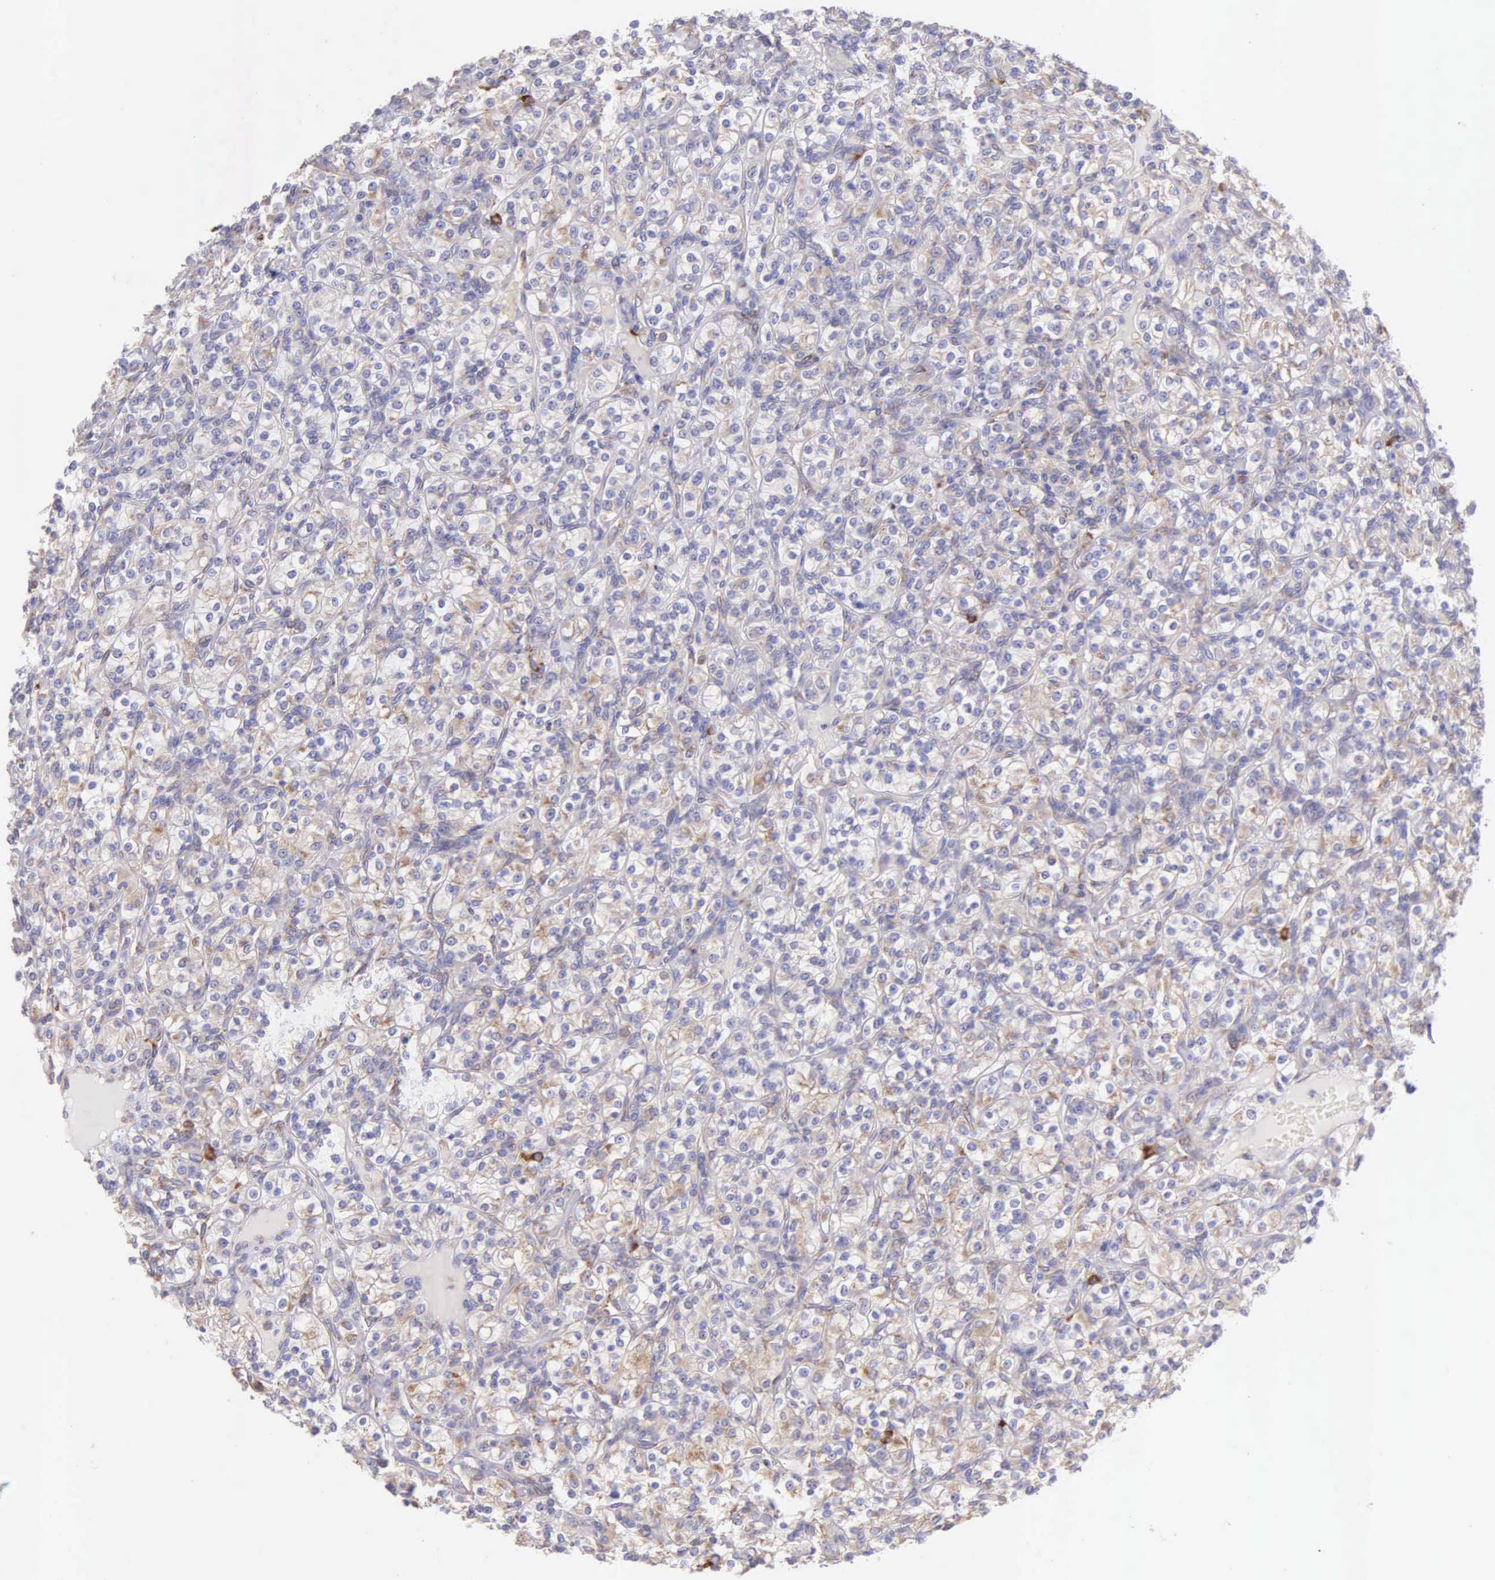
{"staining": {"intensity": "weak", "quantity": "25%-75%", "location": "cytoplasmic/membranous"}, "tissue": "renal cancer", "cell_type": "Tumor cells", "image_type": "cancer", "snomed": [{"axis": "morphology", "description": "Adenocarcinoma, NOS"}, {"axis": "topography", "description": "Kidney"}], "caption": "DAB immunohistochemical staining of human renal adenocarcinoma displays weak cytoplasmic/membranous protein positivity in approximately 25%-75% of tumor cells.", "gene": "CKAP4", "patient": {"sex": "male", "age": 77}}